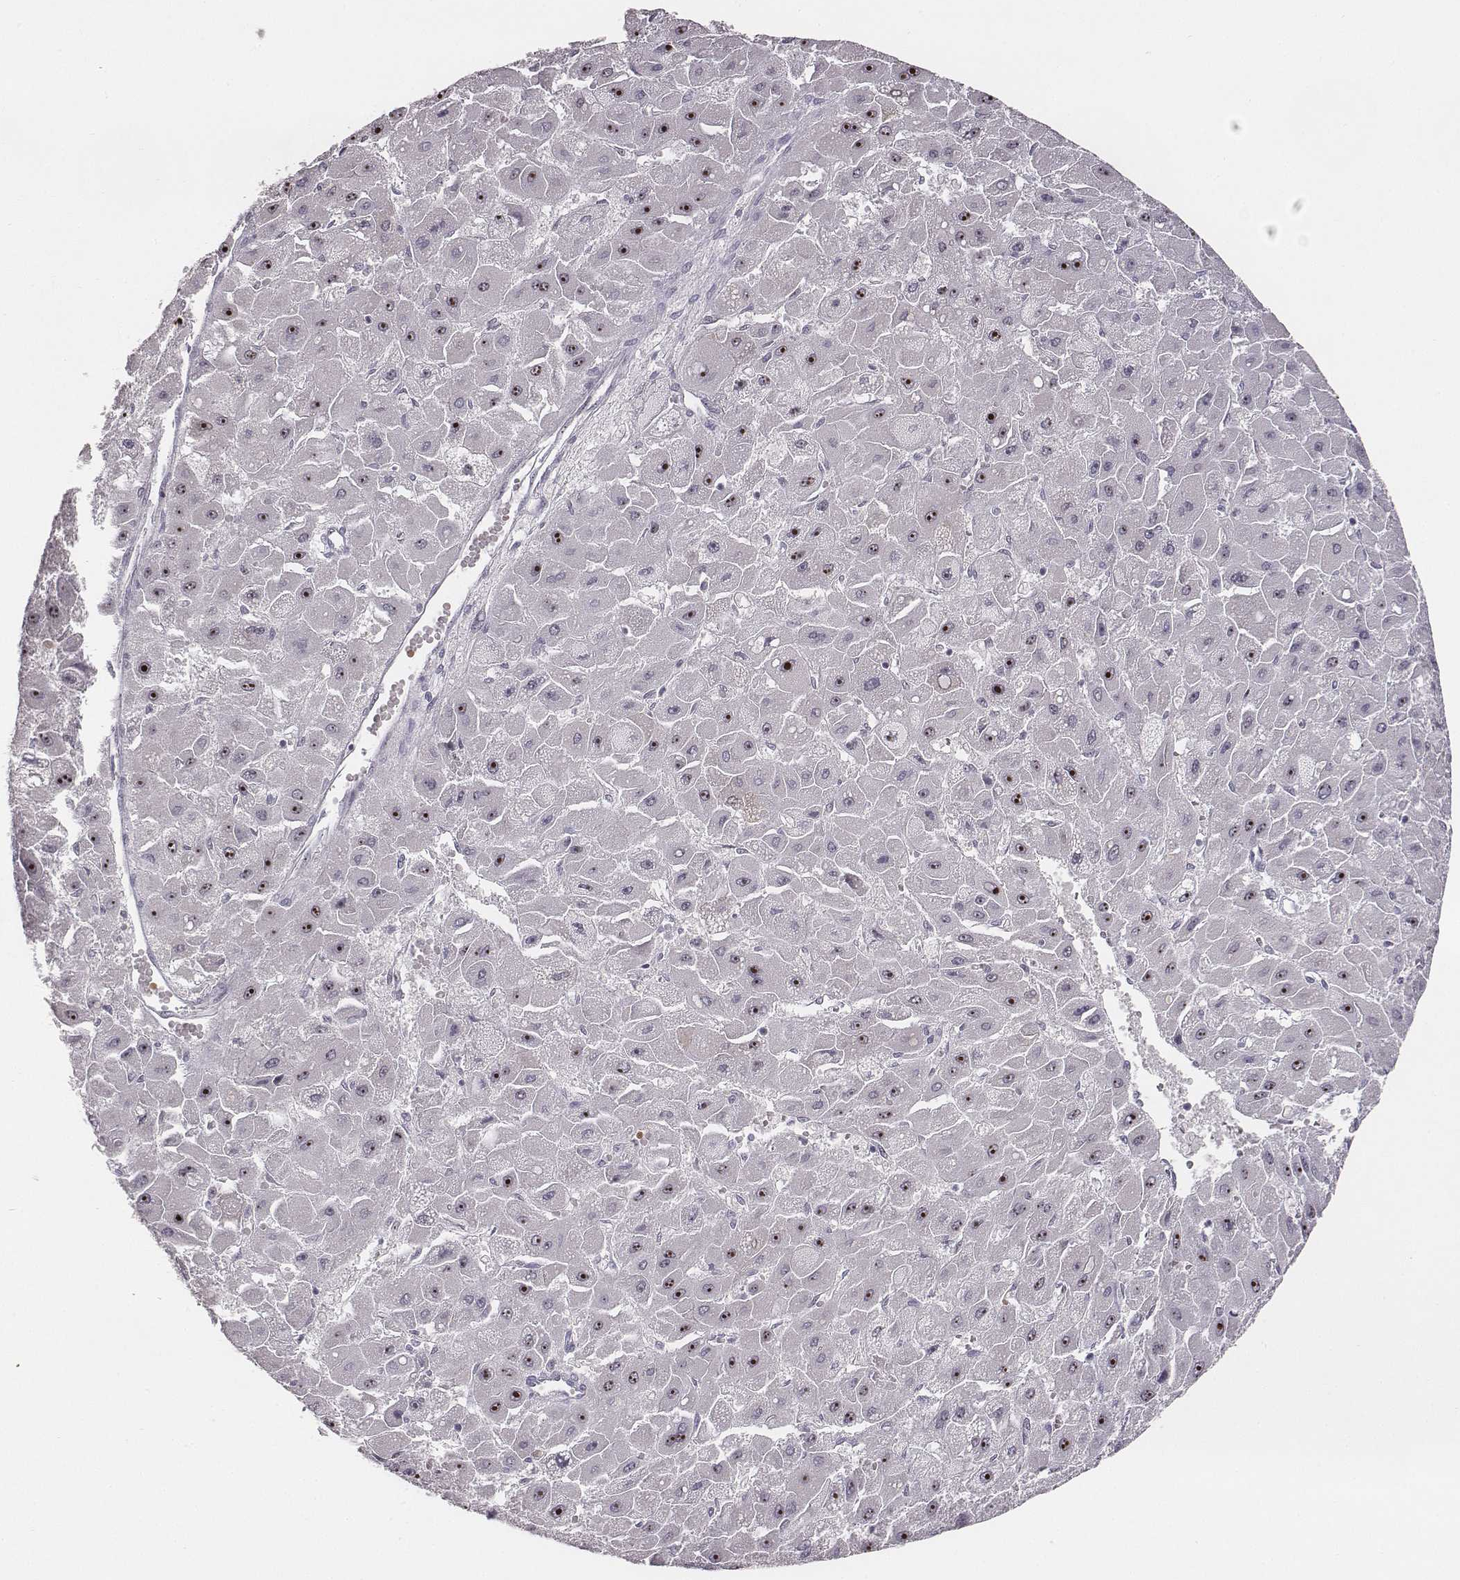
{"staining": {"intensity": "strong", "quantity": "25%-75%", "location": "nuclear"}, "tissue": "liver cancer", "cell_type": "Tumor cells", "image_type": "cancer", "snomed": [{"axis": "morphology", "description": "Carcinoma, Hepatocellular, NOS"}, {"axis": "topography", "description": "Liver"}], "caption": "Immunohistochemical staining of human liver cancer exhibits strong nuclear protein positivity in about 25%-75% of tumor cells.", "gene": "NIFK", "patient": {"sex": "female", "age": 25}}